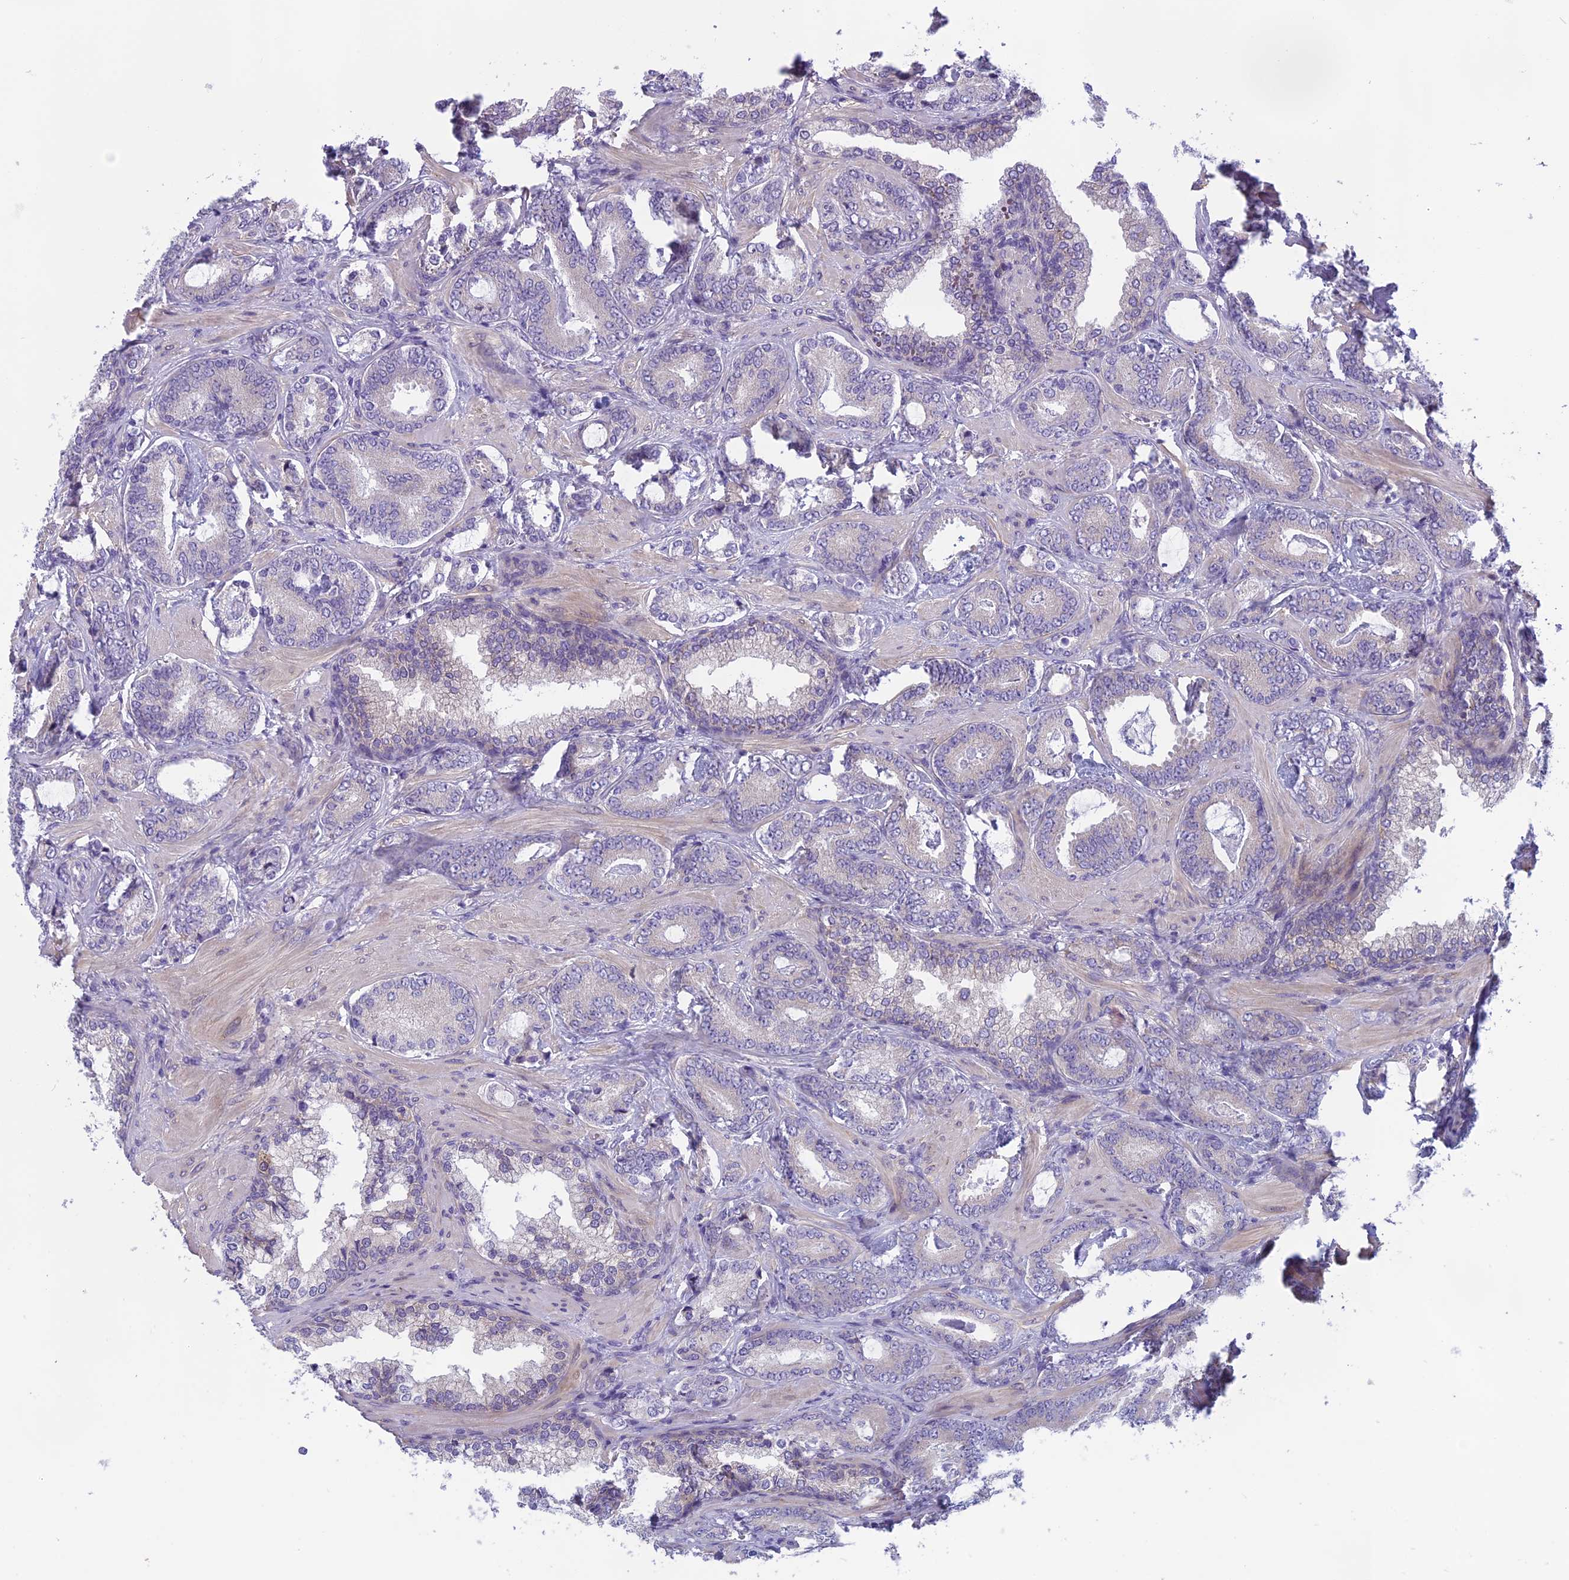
{"staining": {"intensity": "negative", "quantity": "none", "location": "none"}, "tissue": "prostate cancer", "cell_type": "Tumor cells", "image_type": "cancer", "snomed": [{"axis": "morphology", "description": "Adenocarcinoma, Low grade"}, {"axis": "topography", "description": "Prostate"}], "caption": "Photomicrograph shows no significant protein positivity in tumor cells of prostate cancer.", "gene": "ARHGEF37", "patient": {"sex": "male", "age": 60}}